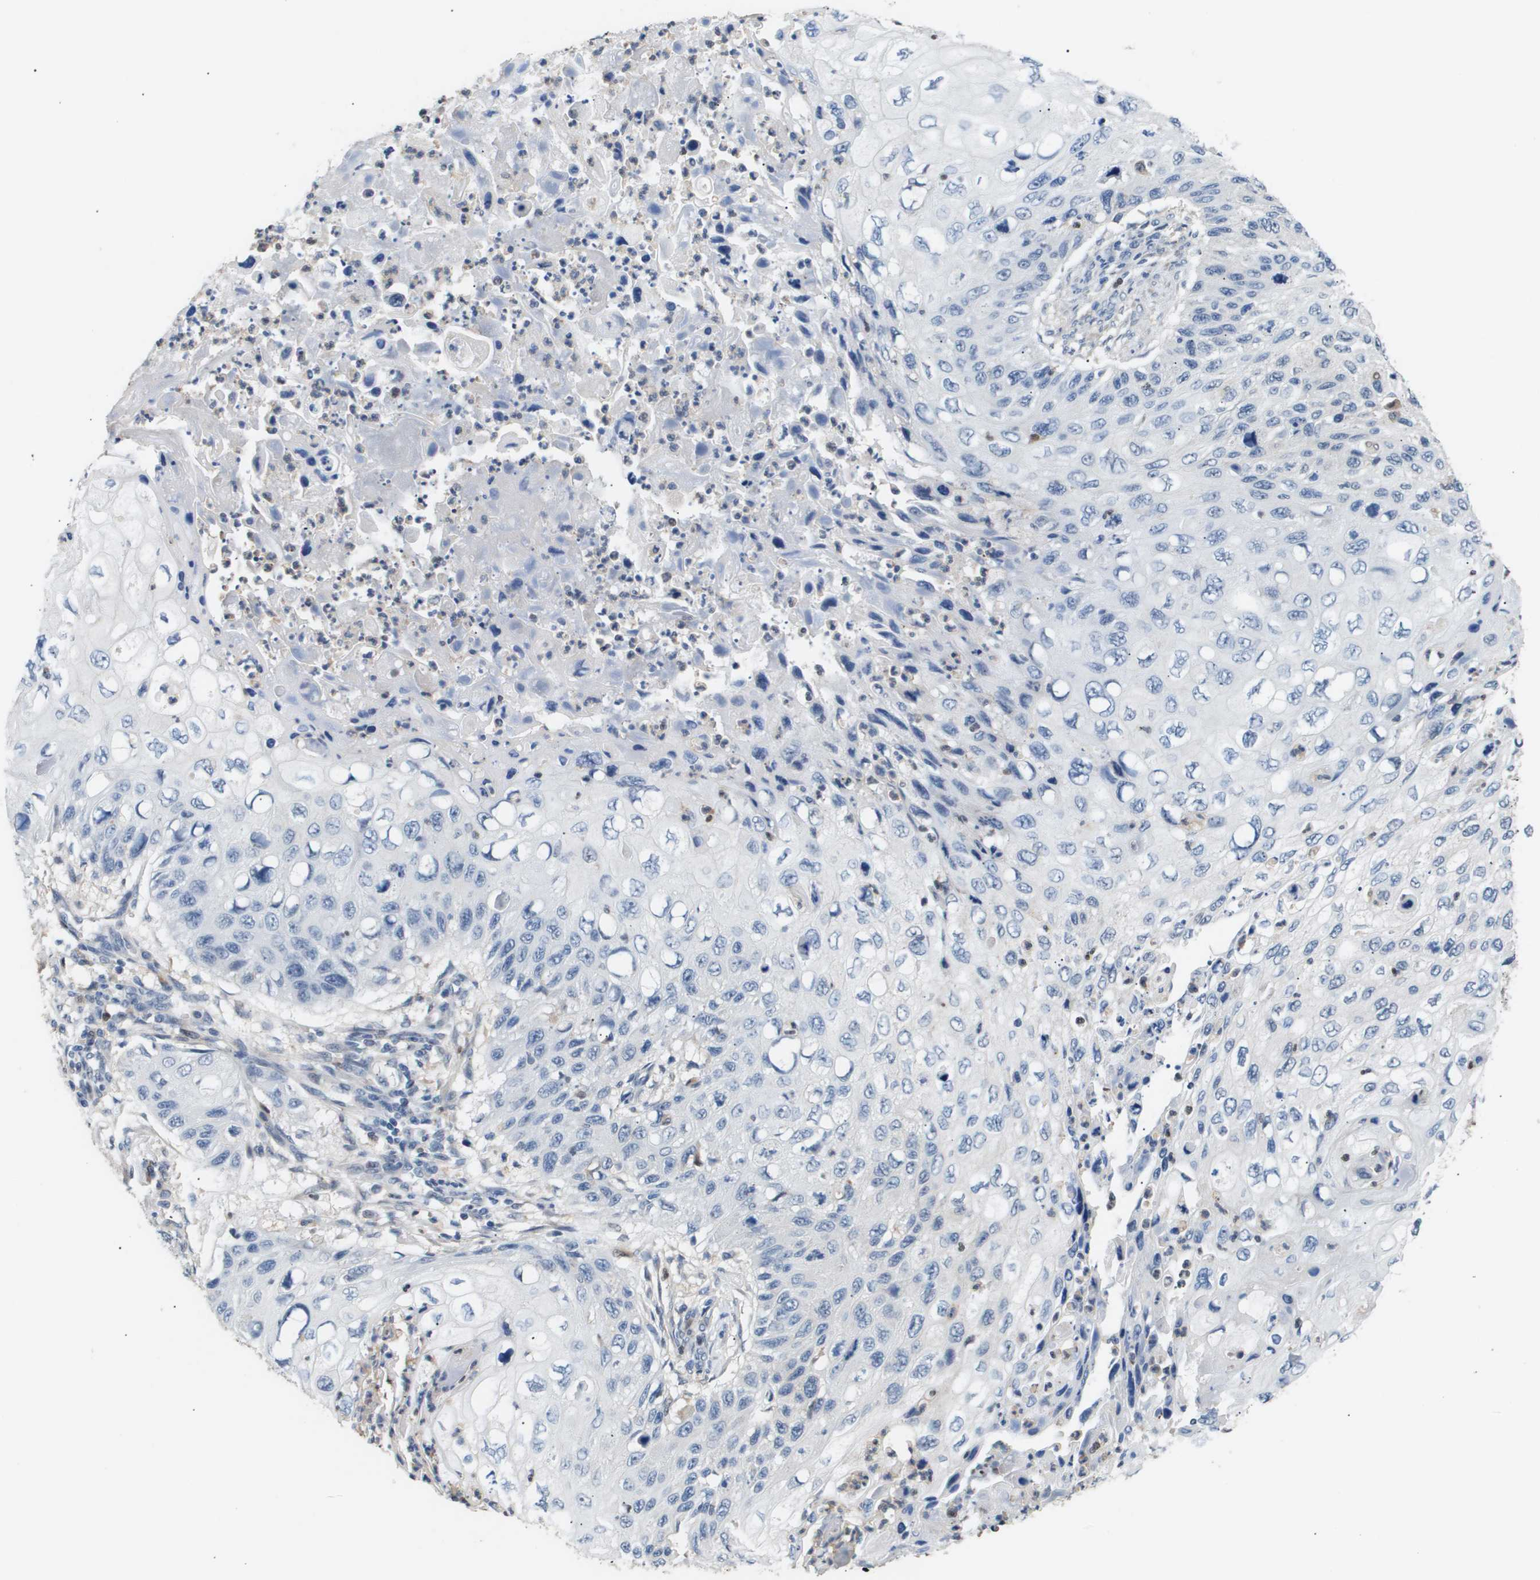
{"staining": {"intensity": "negative", "quantity": "none", "location": "none"}, "tissue": "cervical cancer", "cell_type": "Tumor cells", "image_type": "cancer", "snomed": [{"axis": "morphology", "description": "Squamous cell carcinoma, NOS"}, {"axis": "topography", "description": "Cervix"}], "caption": "A histopathology image of cervical cancer stained for a protein reveals no brown staining in tumor cells.", "gene": "AKR1A1", "patient": {"sex": "female", "age": 70}}